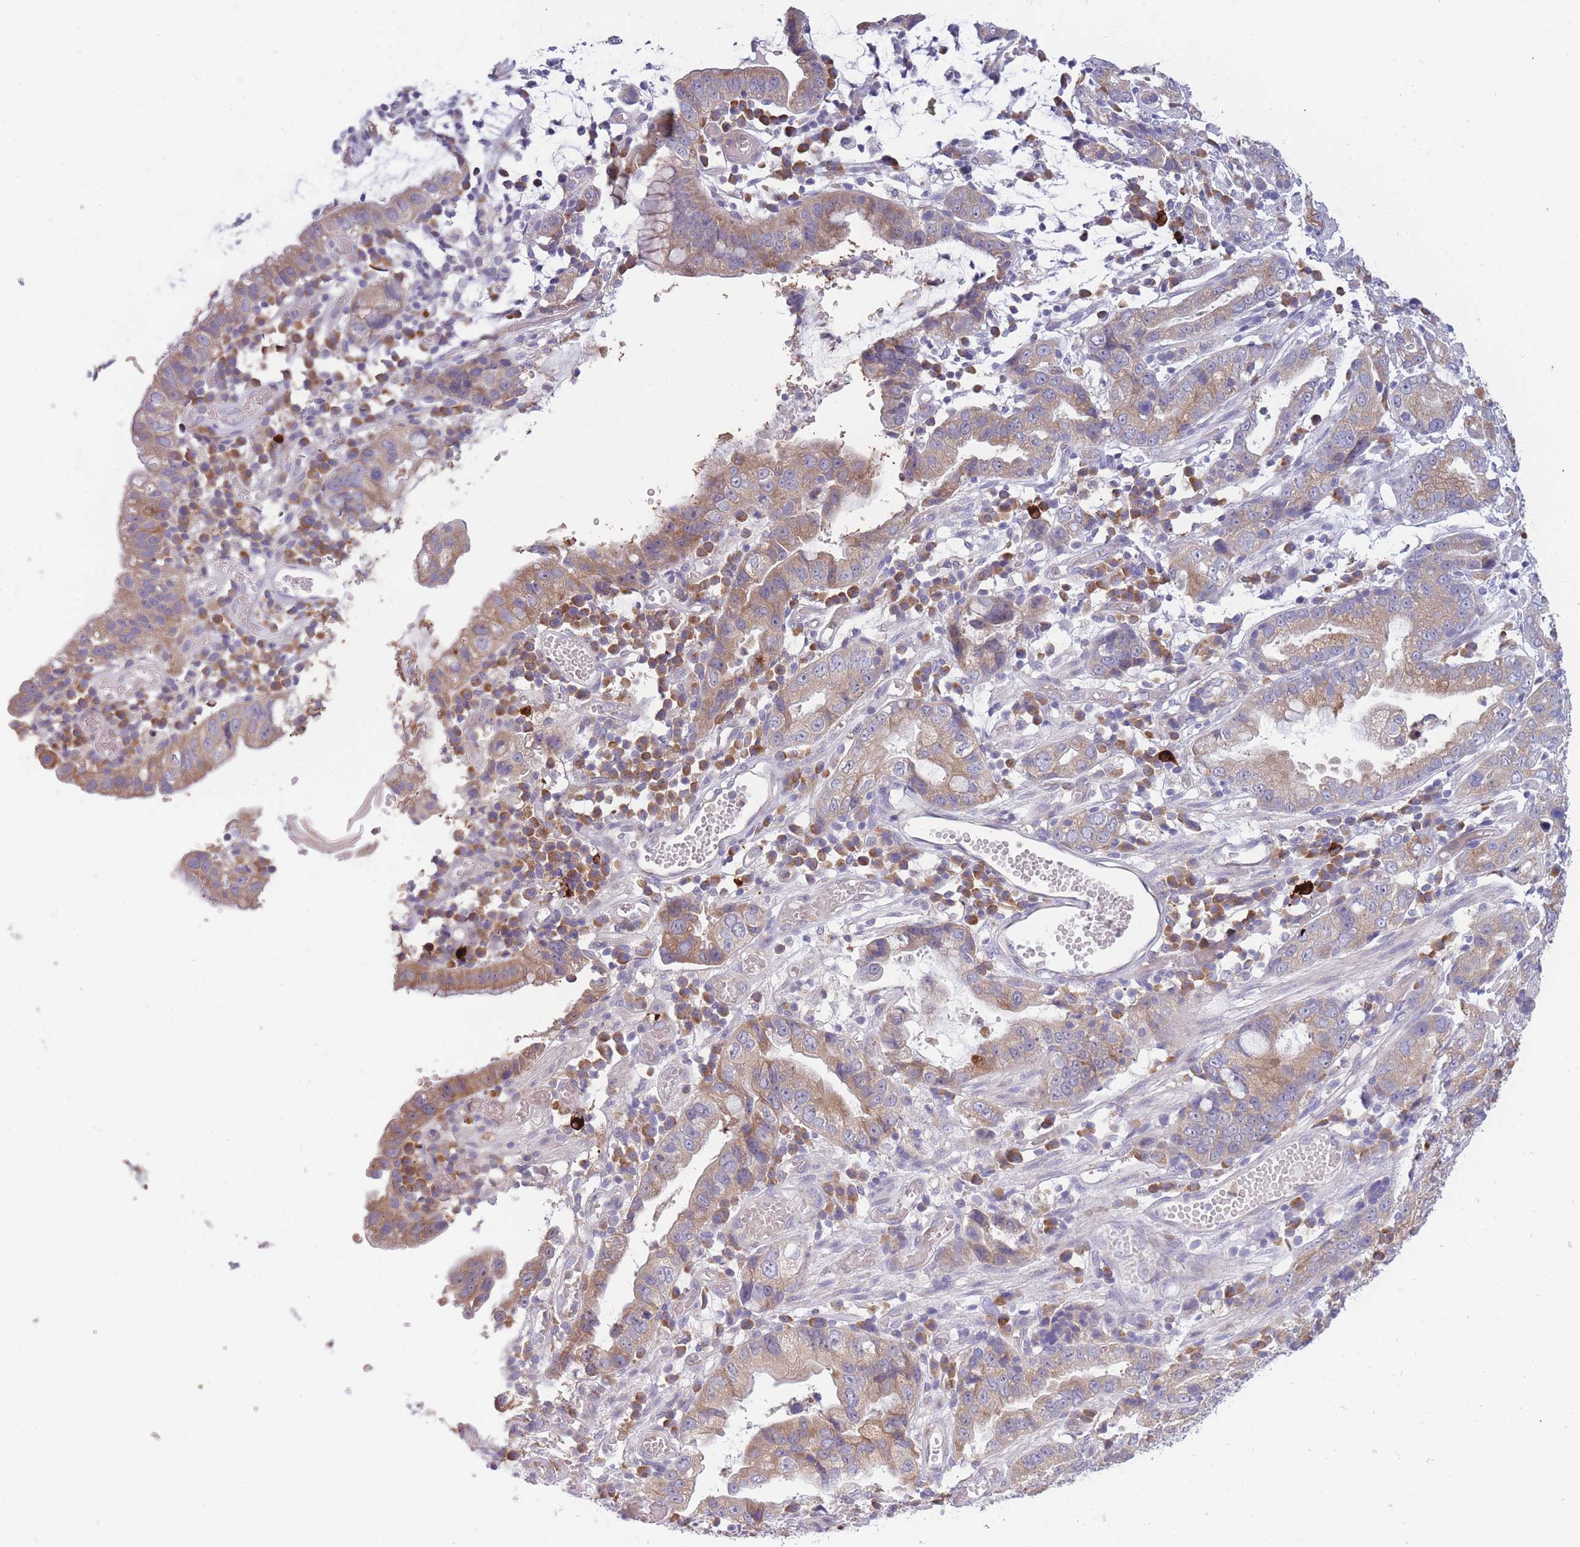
{"staining": {"intensity": "moderate", "quantity": ">75%", "location": "cytoplasmic/membranous"}, "tissue": "stomach cancer", "cell_type": "Tumor cells", "image_type": "cancer", "snomed": [{"axis": "morphology", "description": "Adenocarcinoma, NOS"}, {"axis": "topography", "description": "Stomach"}], "caption": "This histopathology image displays immunohistochemistry (IHC) staining of stomach cancer, with medium moderate cytoplasmic/membranous staining in about >75% of tumor cells.", "gene": "NDUFAF6", "patient": {"sex": "male", "age": 55}}